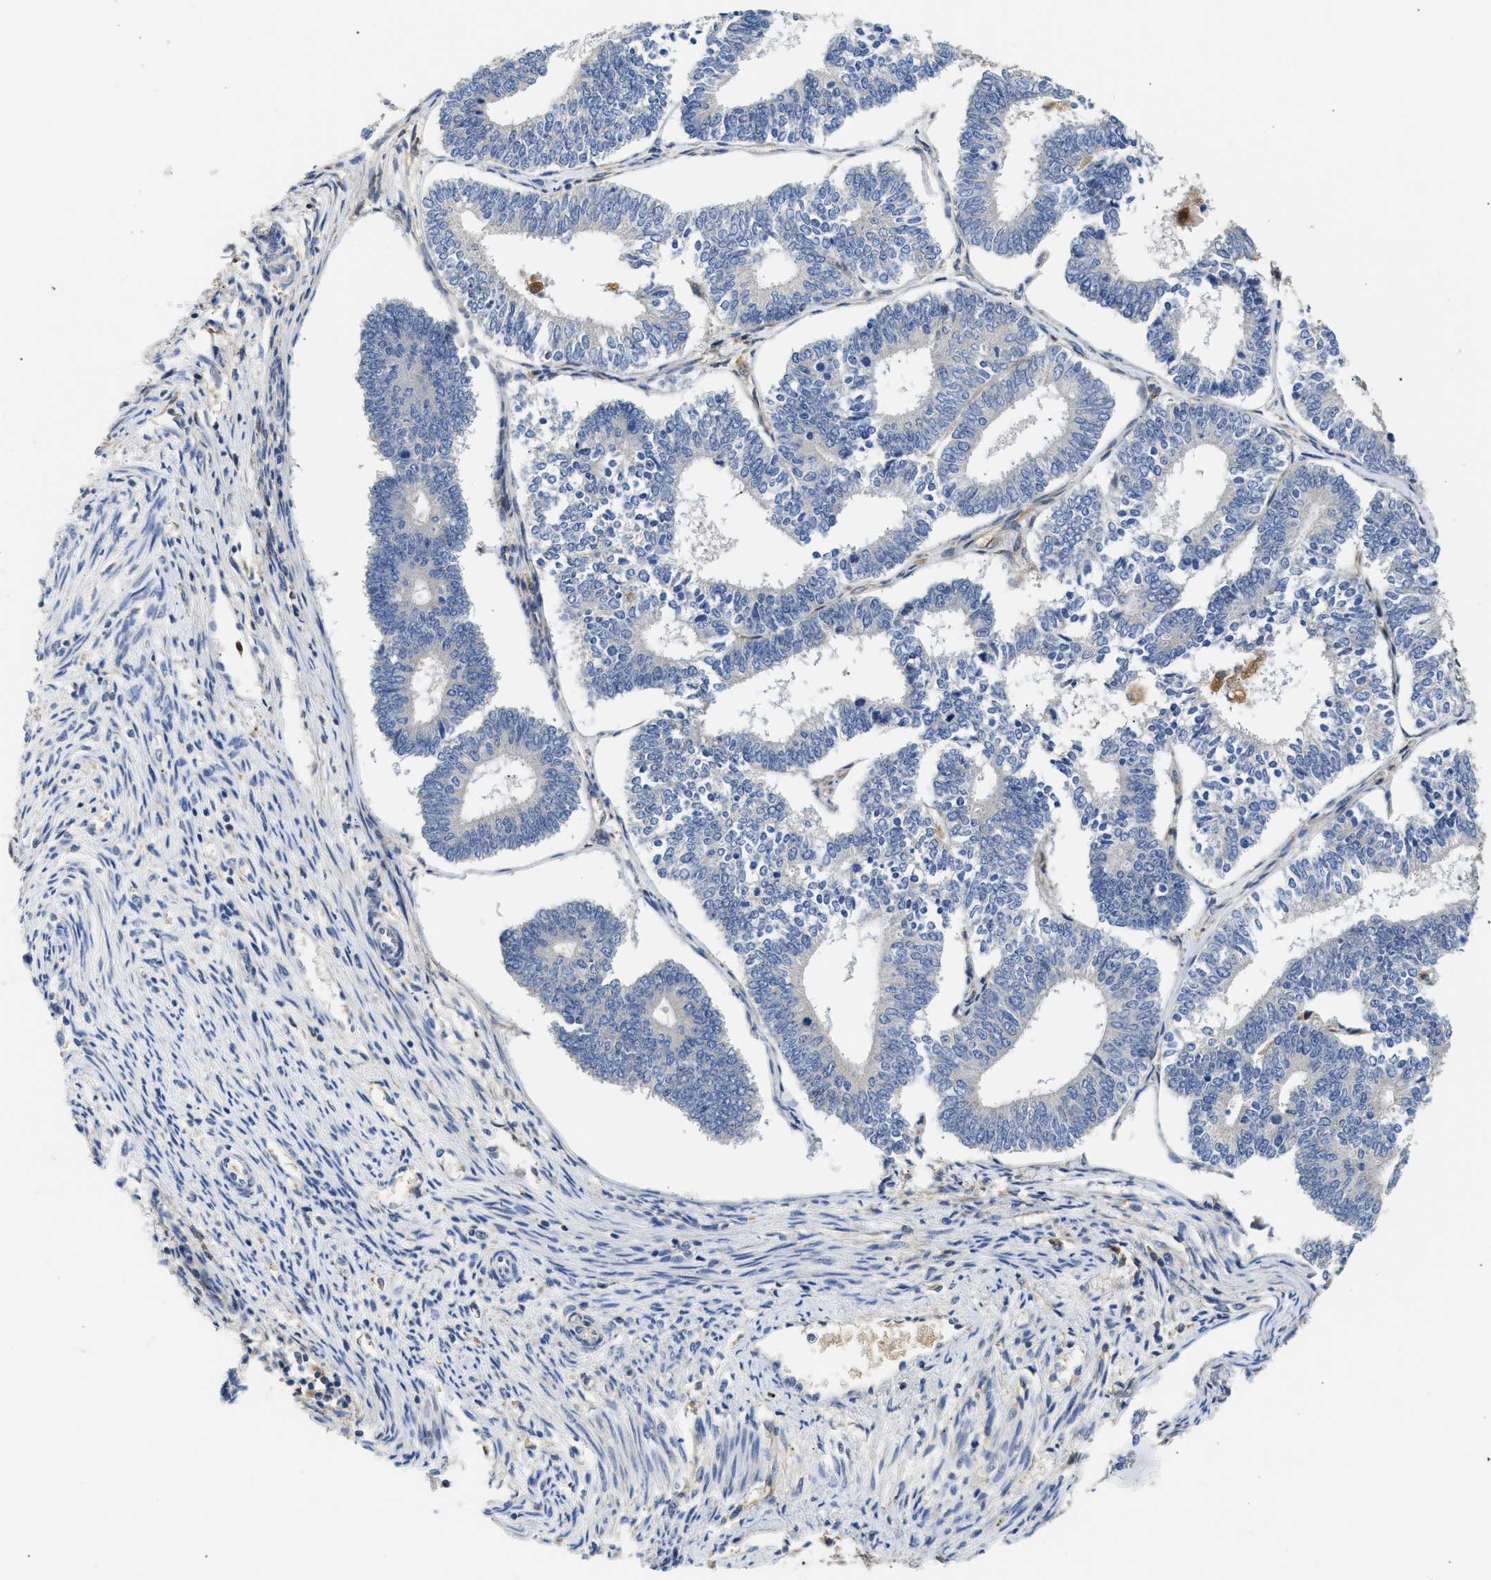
{"staining": {"intensity": "negative", "quantity": "none", "location": "none"}, "tissue": "endometrial cancer", "cell_type": "Tumor cells", "image_type": "cancer", "snomed": [{"axis": "morphology", "description": "Adenocarcinoma, NOS"}, {"axis": "topography", "description": "Endometrium"}], "caption": "Tumor cells show no significant staining in adenocarcinoma (endometrial).", "gene": "RAB31", "patient": {"sex": "female", "age": 70}}